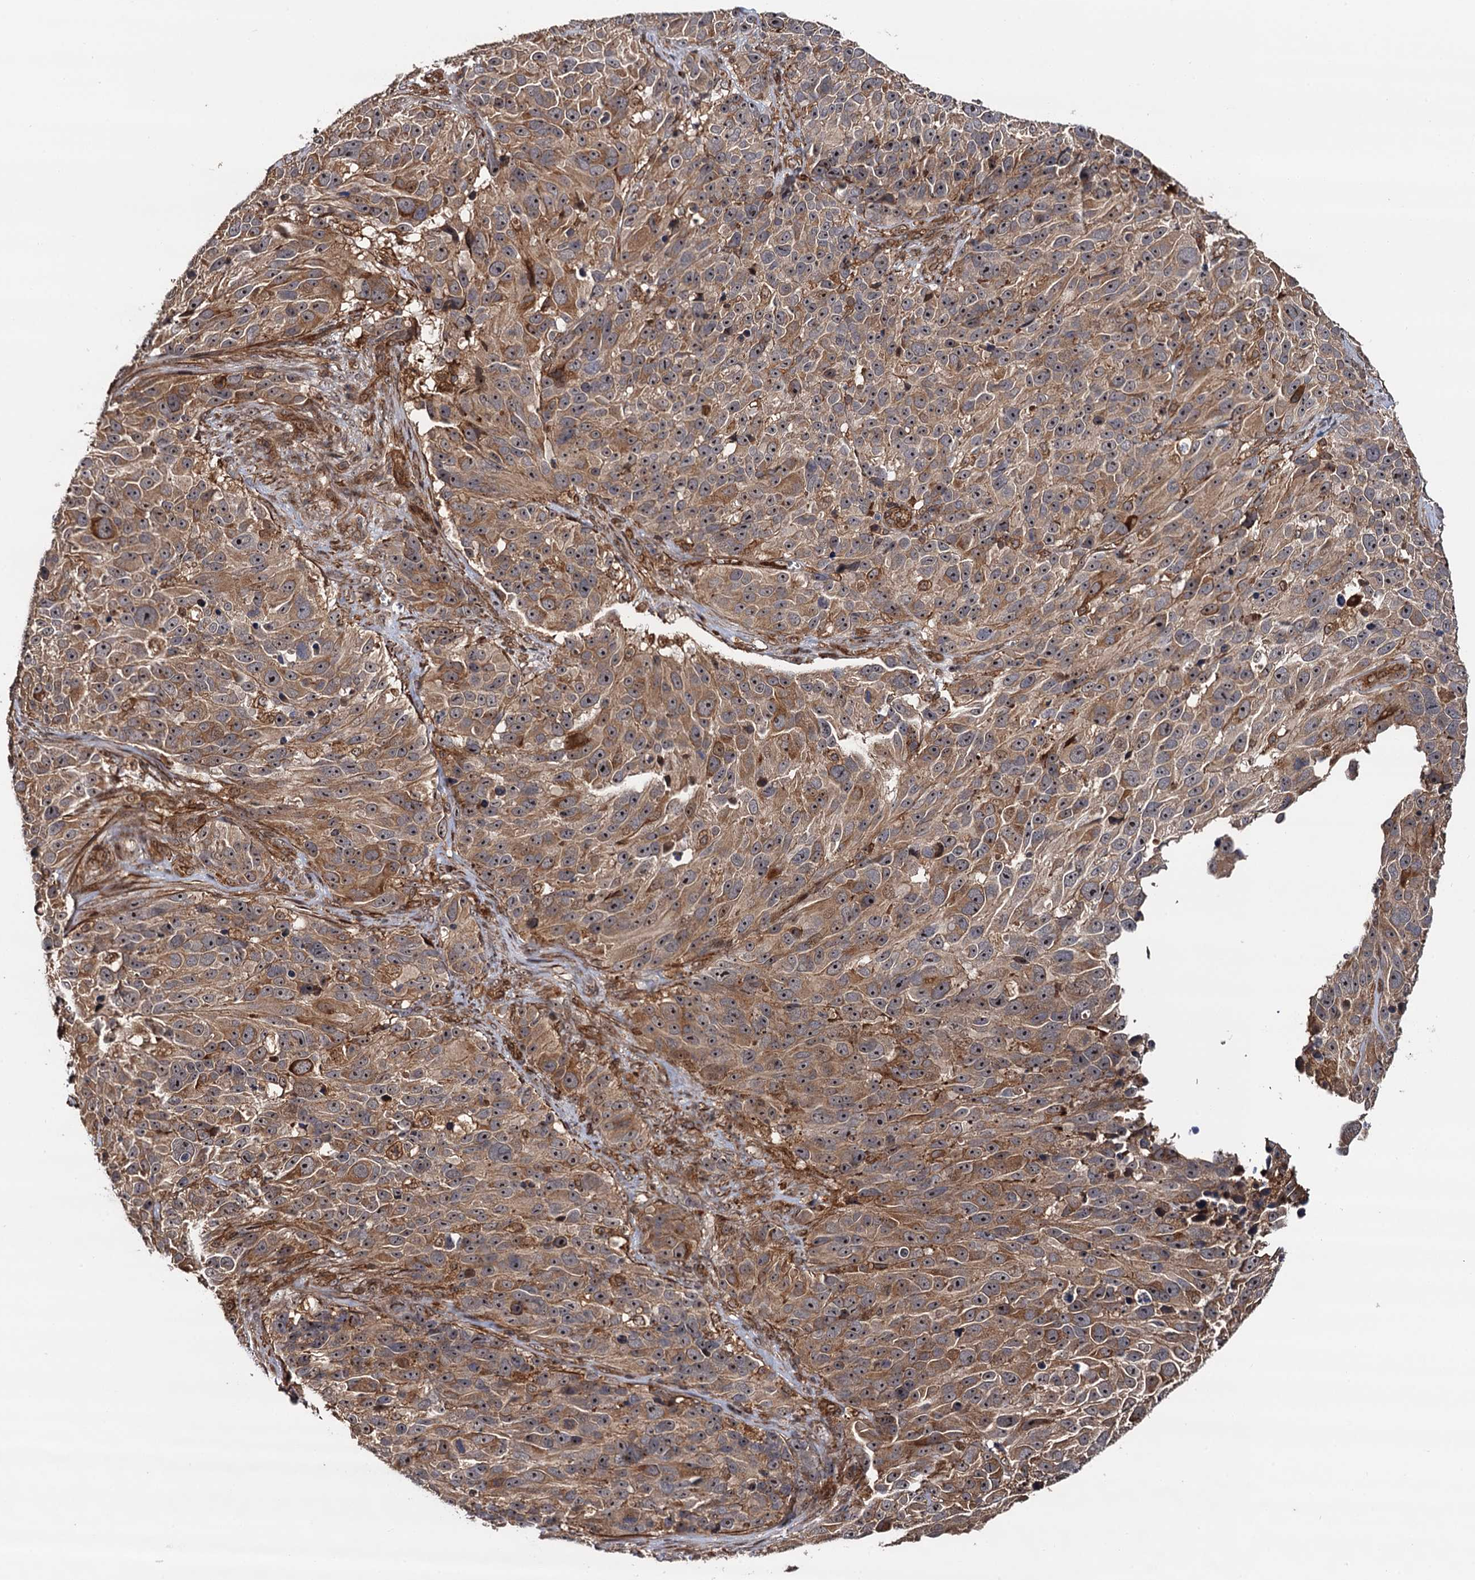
{"staining": {"intensity": "moderate", "quantity": ">75%", "location": "cytoplasmic/membranous,nuclear"}, "tissue": "melanoma", "cell_type": "Tumor cells", "image_type": "cancer", "snomed": [{"axis": "morphology", "description": "Malignant melanoma, NOS"}, {"axis": "topography", "description": "Skin"}], "caption": "Human melanoma stained with a protein marker displays moderate staining in tumor cells.", "gene": "BORA", "patient": {"sex": "male", "age": 84}}